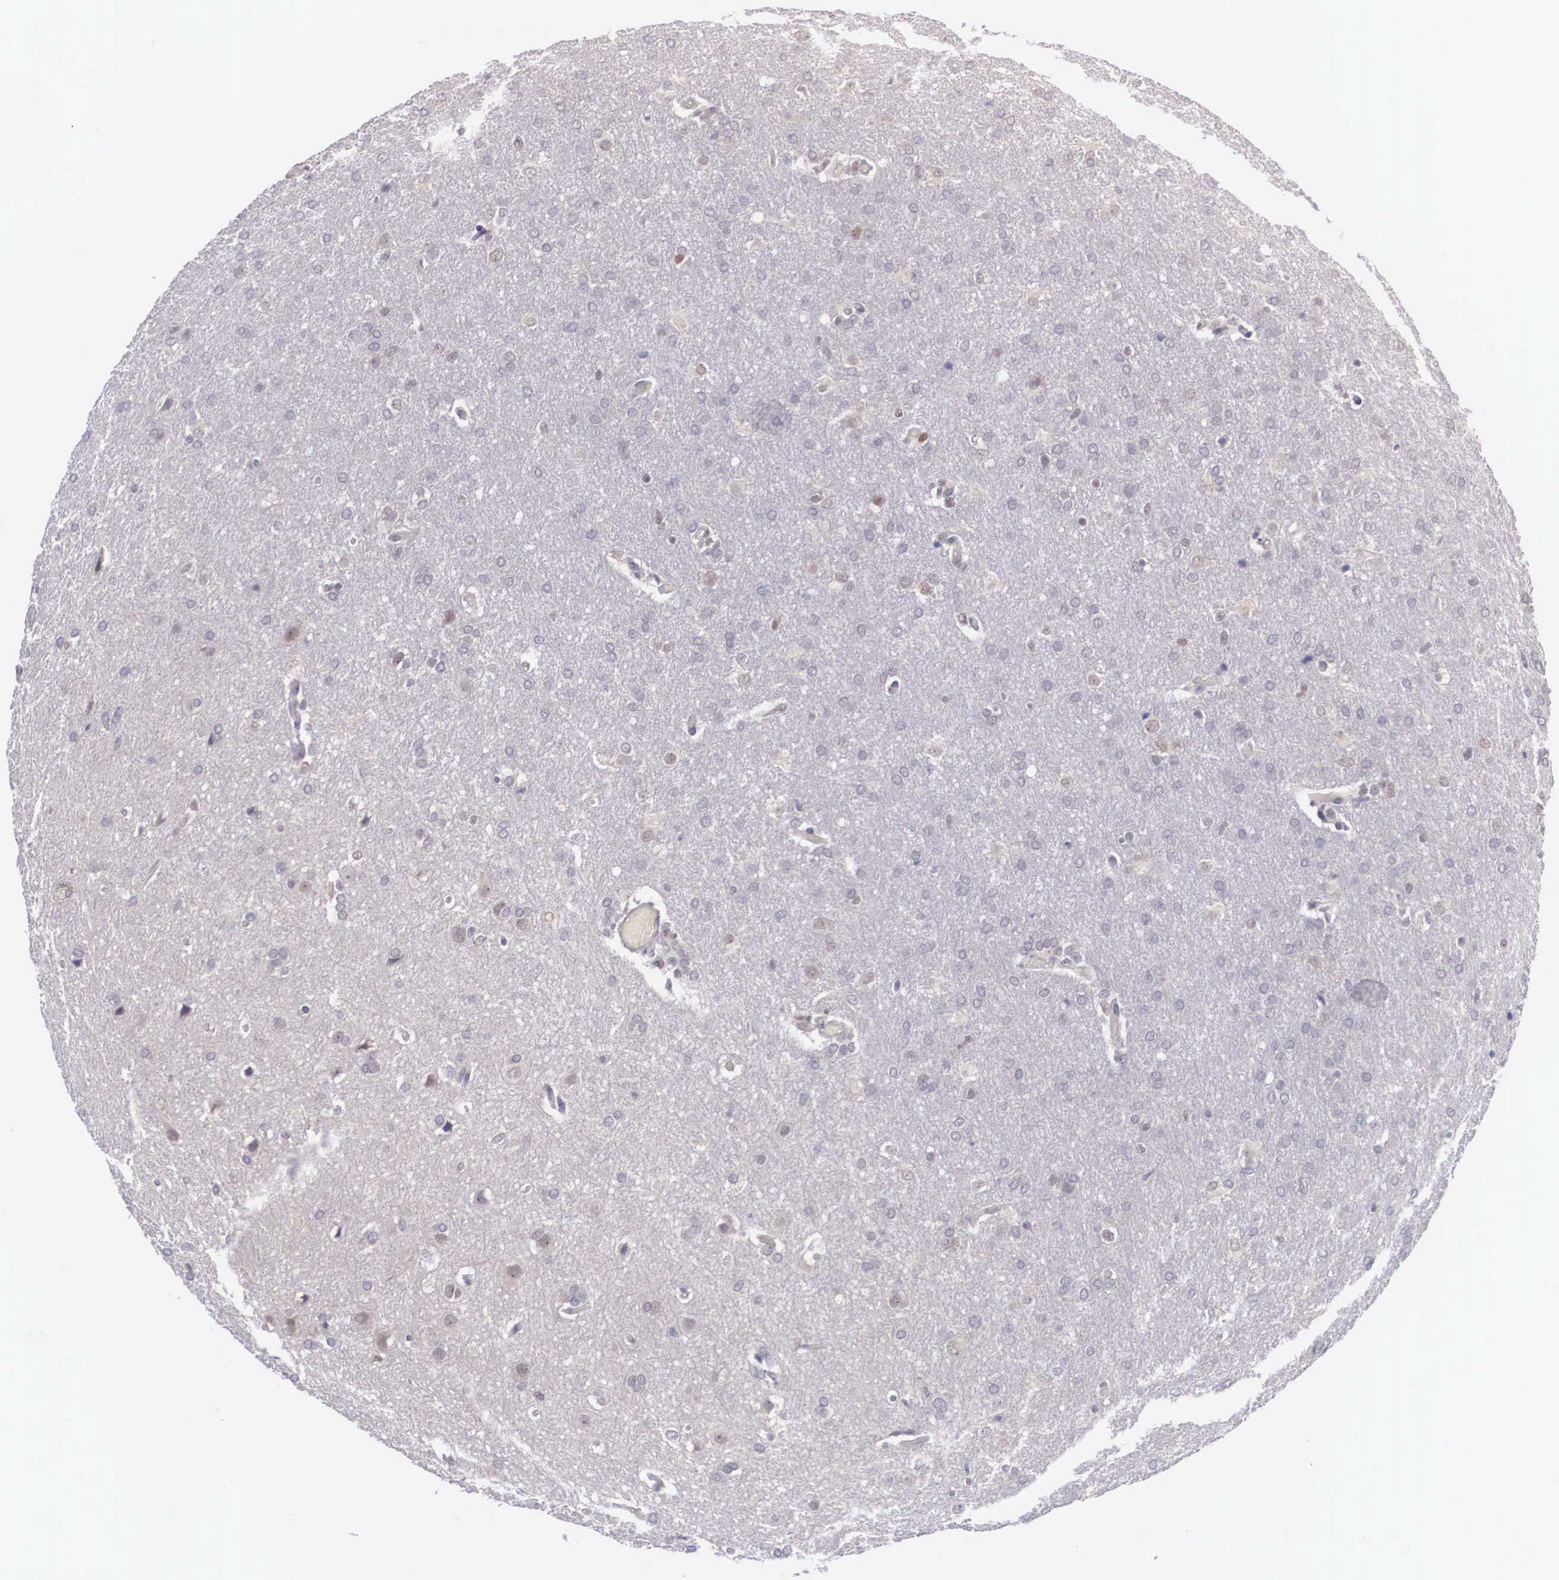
{"staining": {"intensity": "weak", "quantity": "25%-75%", "location": "cytoplasmic/membranous,nuclear"}, "tissue": "glioma", "cell_type": "Tumor cells", "image_type": "cancer", "snomed": [{"axis": "morphology", "description": "Glioma, malignant, High grade"}, {"axis": "topography", "description": "Brain"}], "caption": "This is a histology image of immunohistochemistry staining of glioma, which shows weak positivity in the cytoplasmic/membranous and nuclear of tumor cells.", "gene": "NINL", "patient": {"sex": "male", "age": 68}}